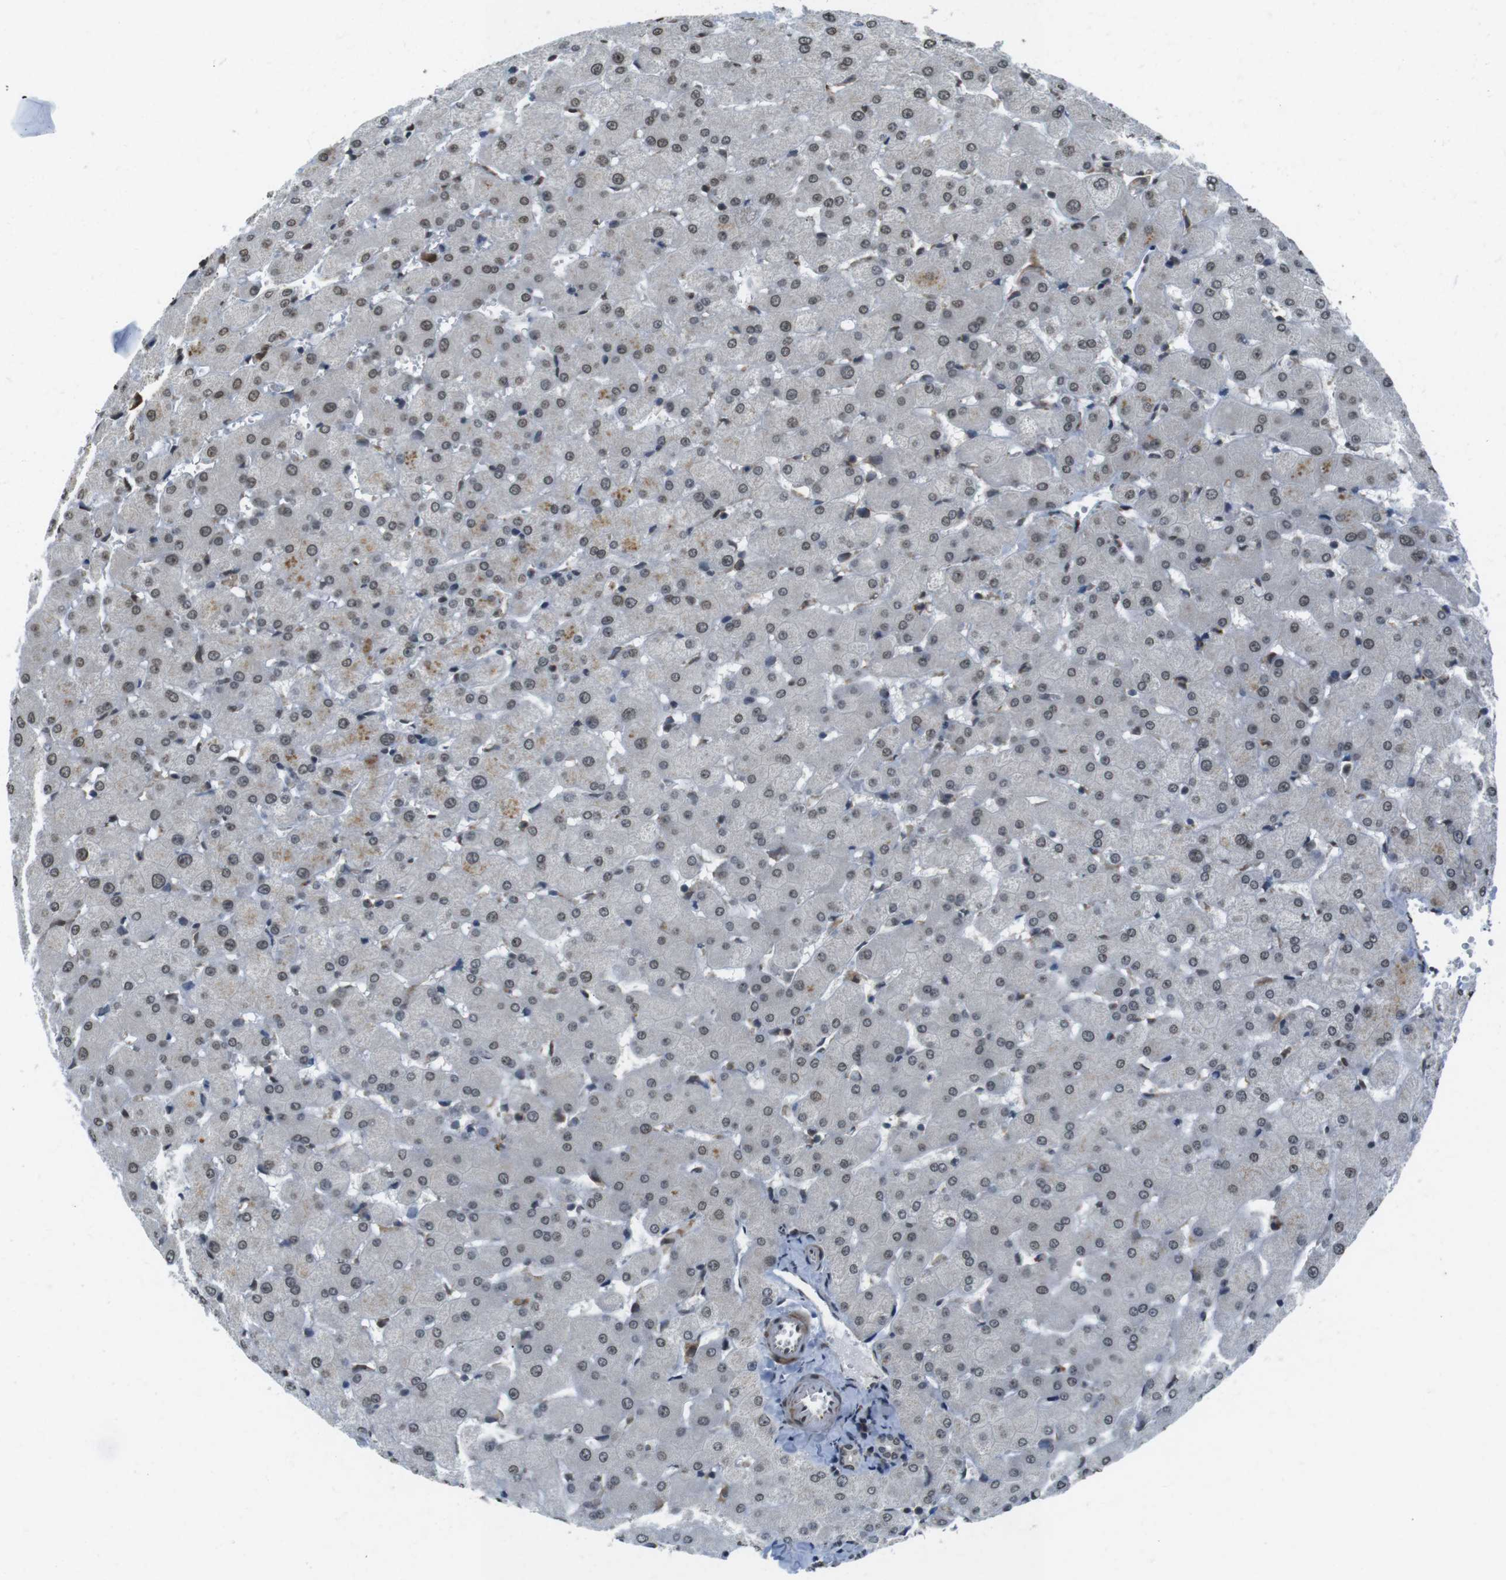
{"staining": {"intensity": "weak", "quantity": "<25%", "location": "nuclear"}, "tissue": "liver", "cell_type": "Cholangiocytes", "image_type": "normal", "snomed": [{"axis": "morphology", "description": "Normal tissue, NOS"}, {"axis": "topography", "description": "Liver"}], "caption": "Immunohistochemistry (IHC) image of unremarkable human liver stained for a protein (brown), which exhibits no expression in cholangiocytes.", "gene": "USP7", "patient": {"sex": "female", "age": 63}}